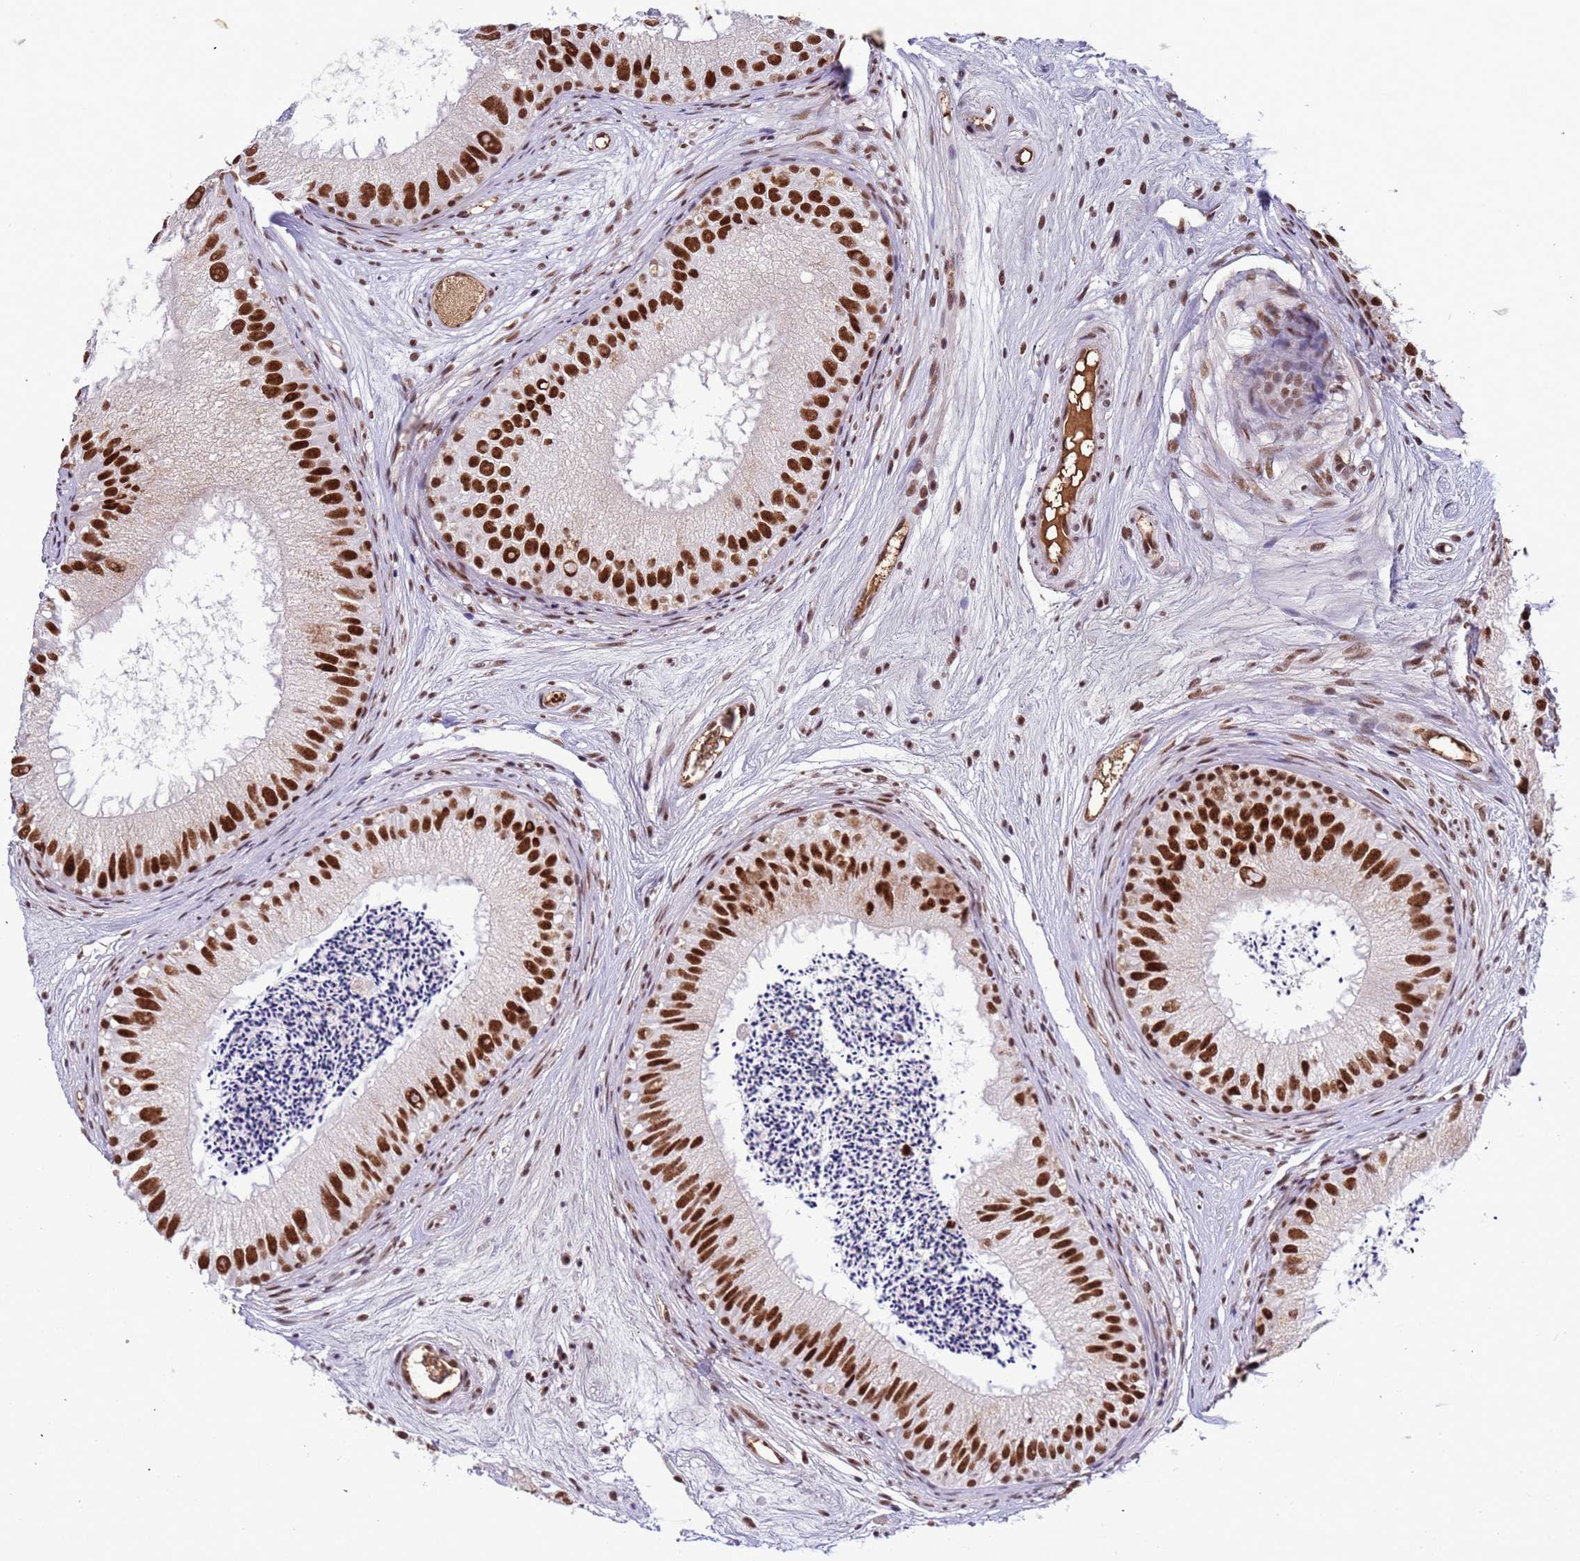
{"staining": {"intensity": "strong", "quantity": ">75%", "location": "nuclear"}, "tissue": "epididymis", "cell_type": "Glandular cells", "image_type": "normal", "snomed": [{"axis": "morphology", "description": "Normal tissue, NOS"}, {"axis": "topography", "description": "Epididymis"}], "caption": "An image of human epididymis stained for a protein displays strong nuclear brown staining in glandular cells. (IHC, brightfield microscopy, high magnification).", "gene": "SRRT", "patient": {"sex": "male", "age": 77}}